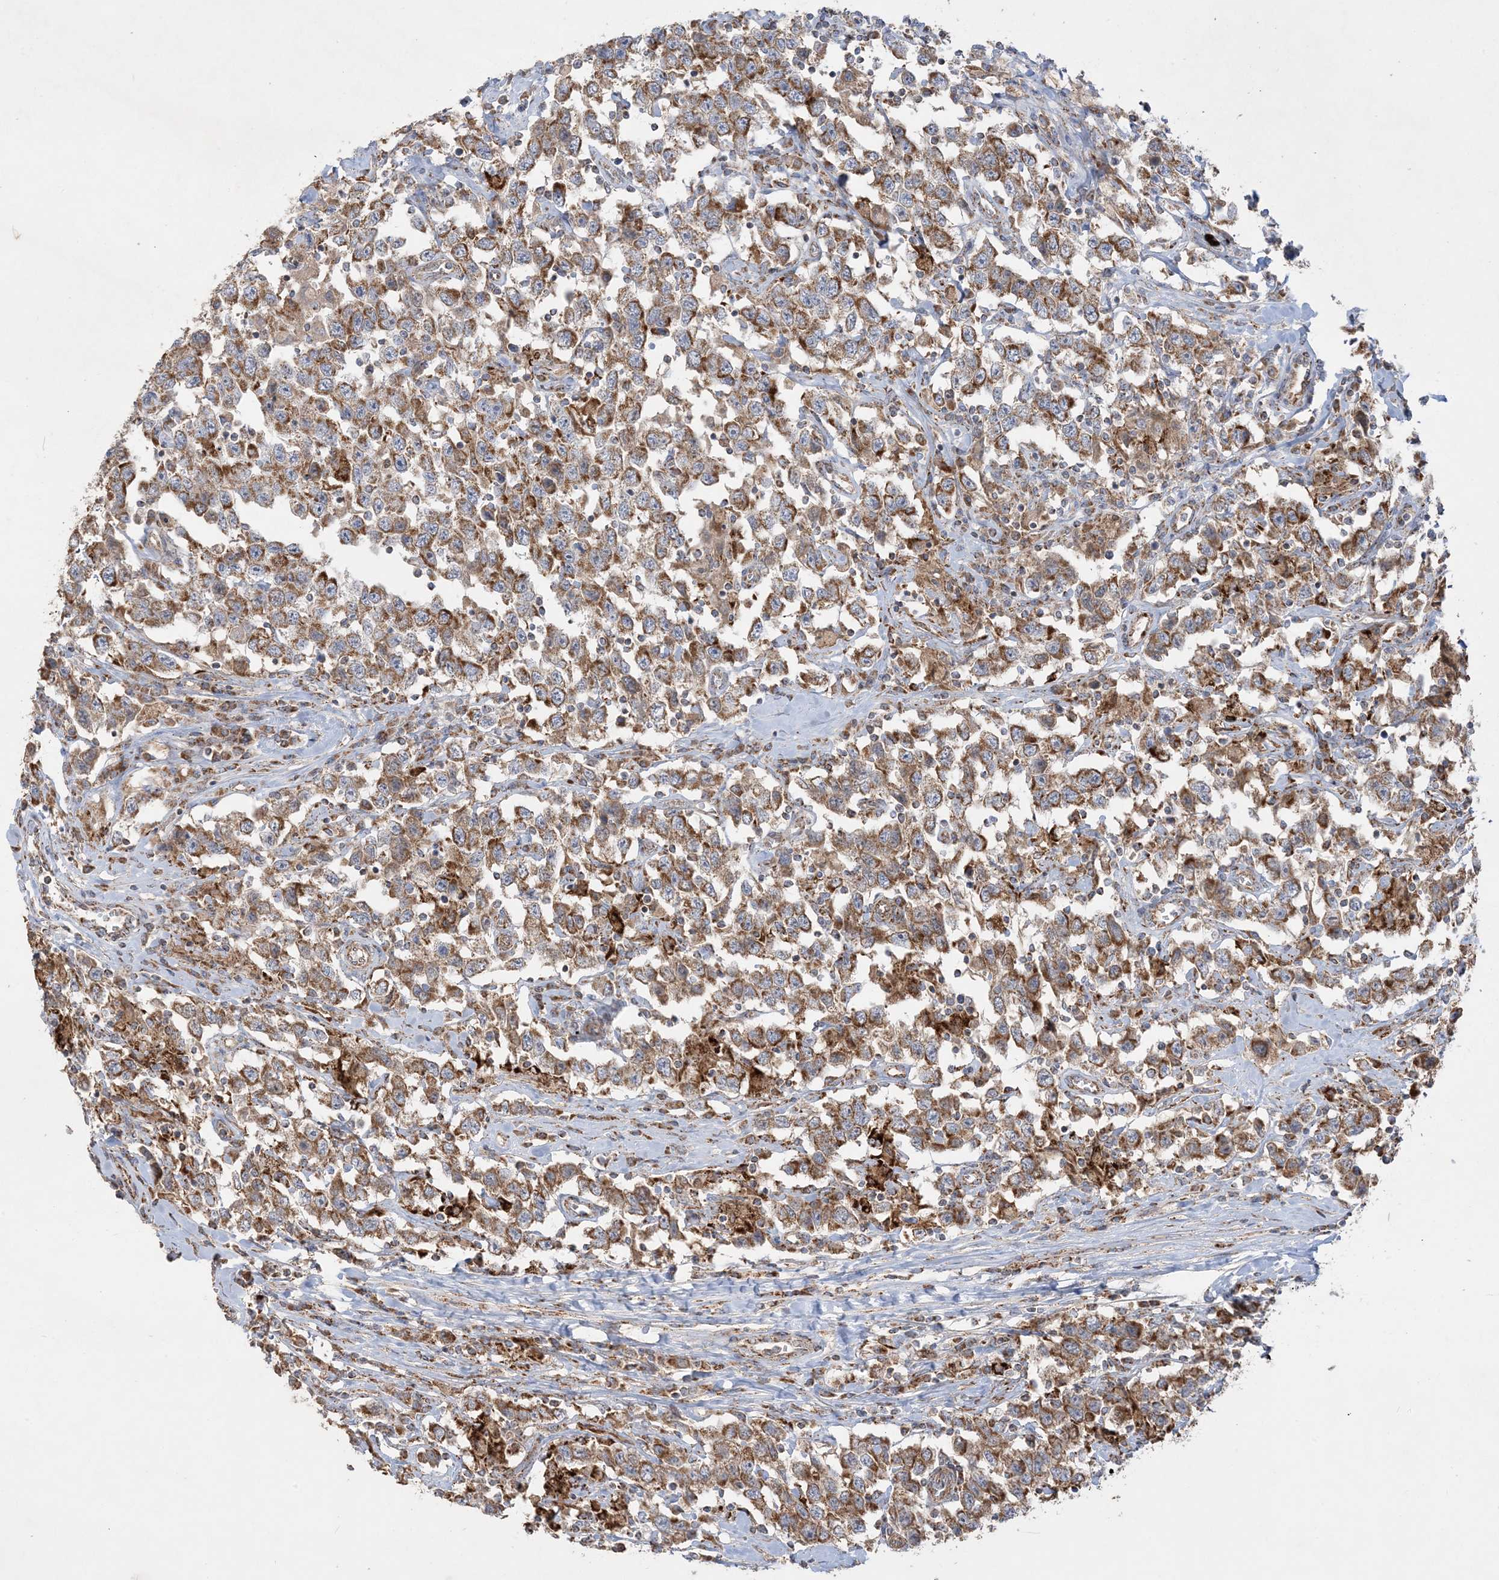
{"staining": {"intensity": "moderate", "quantity": ">75%", "location": "cytoplasmic/membranous"}, "tissue": "testis cancer", "cell_type": "Tumor cells", "image_type": "cancer", "snomed": [{"axis": "morphology", "description": "Seminoma, NOS"}, {"axis": "topography", "description": "Testis"}], "caption": "Testis cancer was stained to show a protein in brown. There is medium levels of moderate cytoplasmic/membranous expression in approximately >75% of tumor cells.", "gene": "NDUFAF3", "patient": {"sex": "male", "age": 41}}